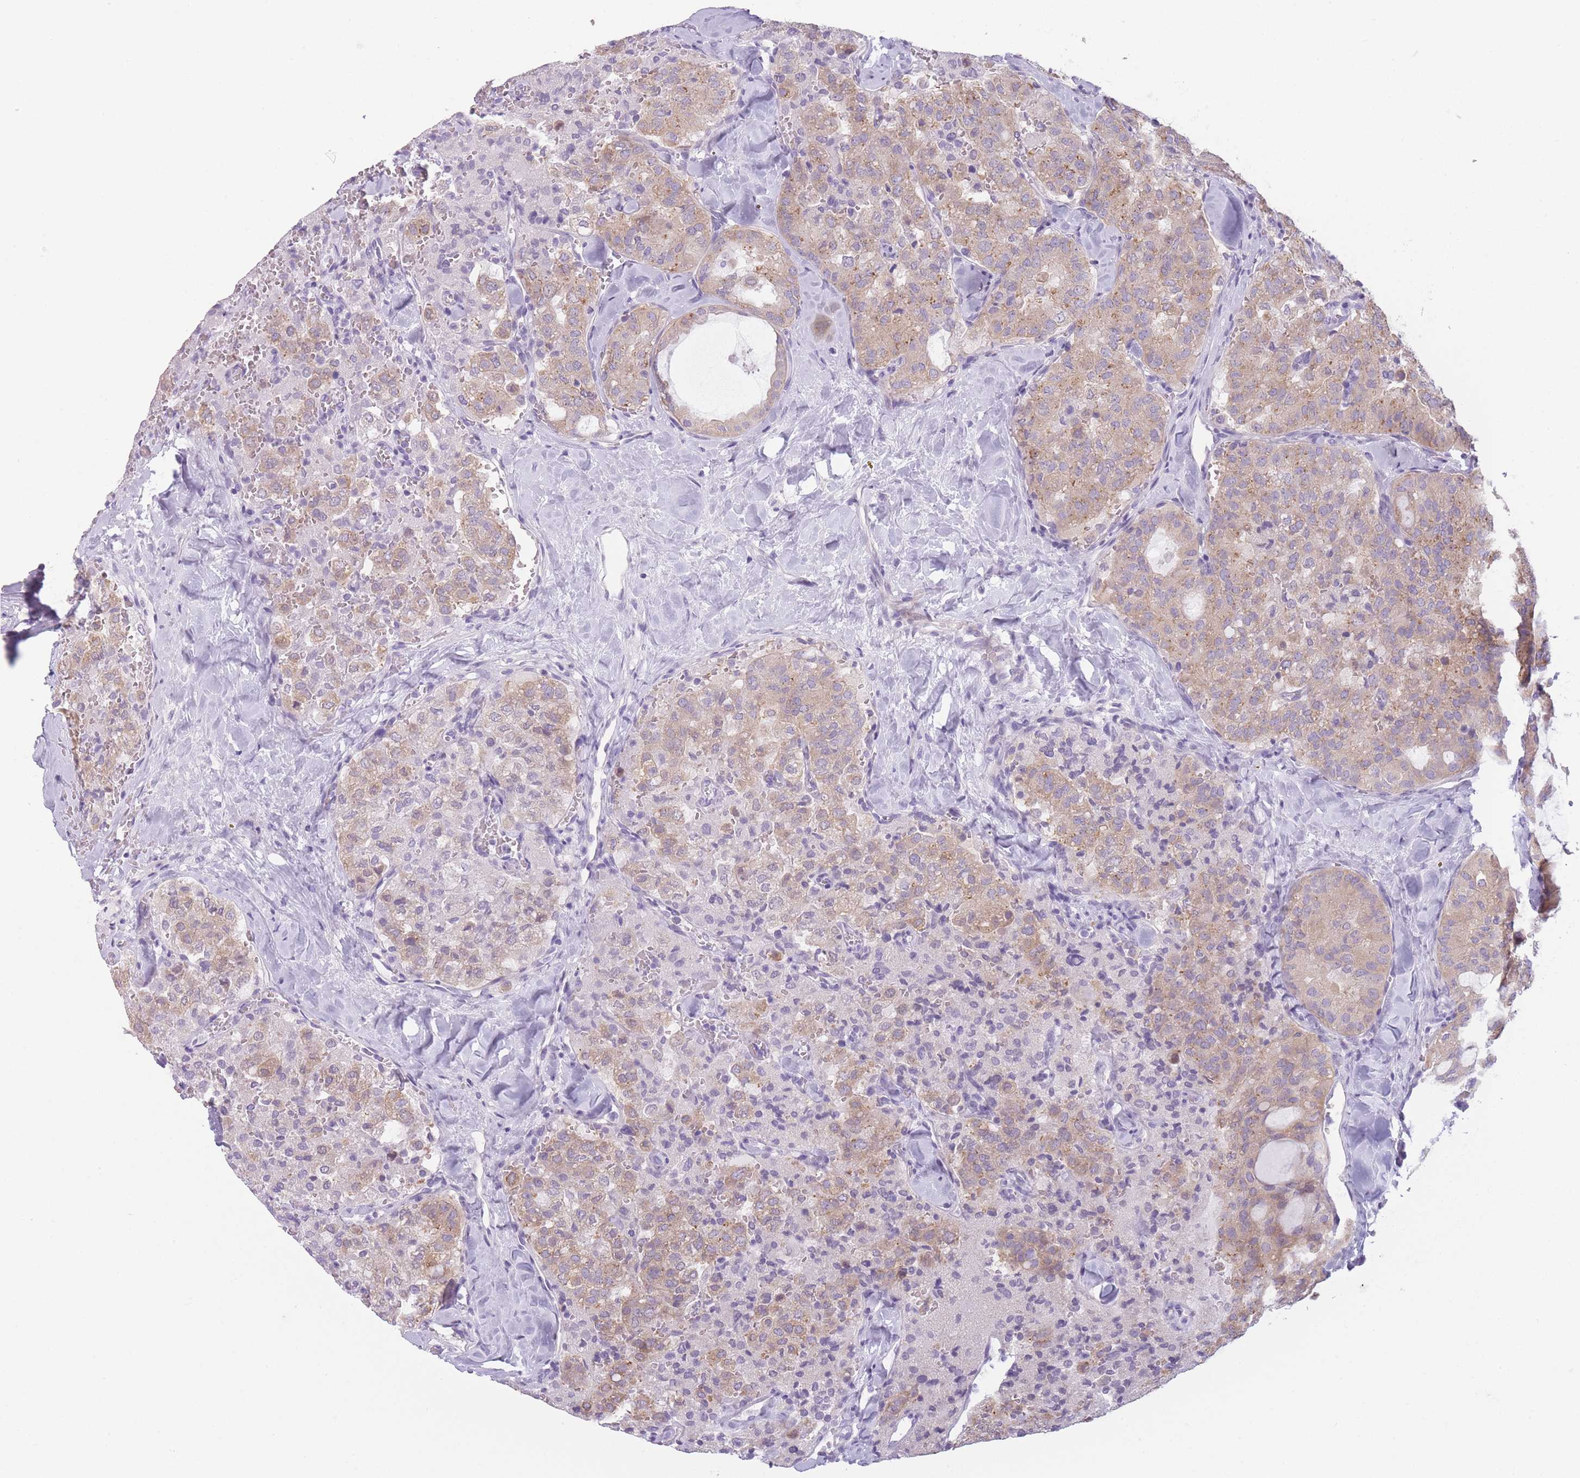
{"staining": {"intensity": "weak", "quantity": "25%-75%", "location": "cytoplasmic/membranous"}, "tissue": "thyroid cancer", "cell_type": "Tumor cells", "image_type": "cancer", "snomed": [{"axis": "morphology", "description": "Follicular adenoma carcinoma, NOS"}, {"axis": "topography", "description": "Thyroid gland"}], "caption": "Tumor cells reveal low levels of weak cytoplasmic/membranous staining in approximately 25%-75% of cells in human thyroid cancer.", "gene": "TMEM236", "patient": {"sex": "male", "age": 75}}